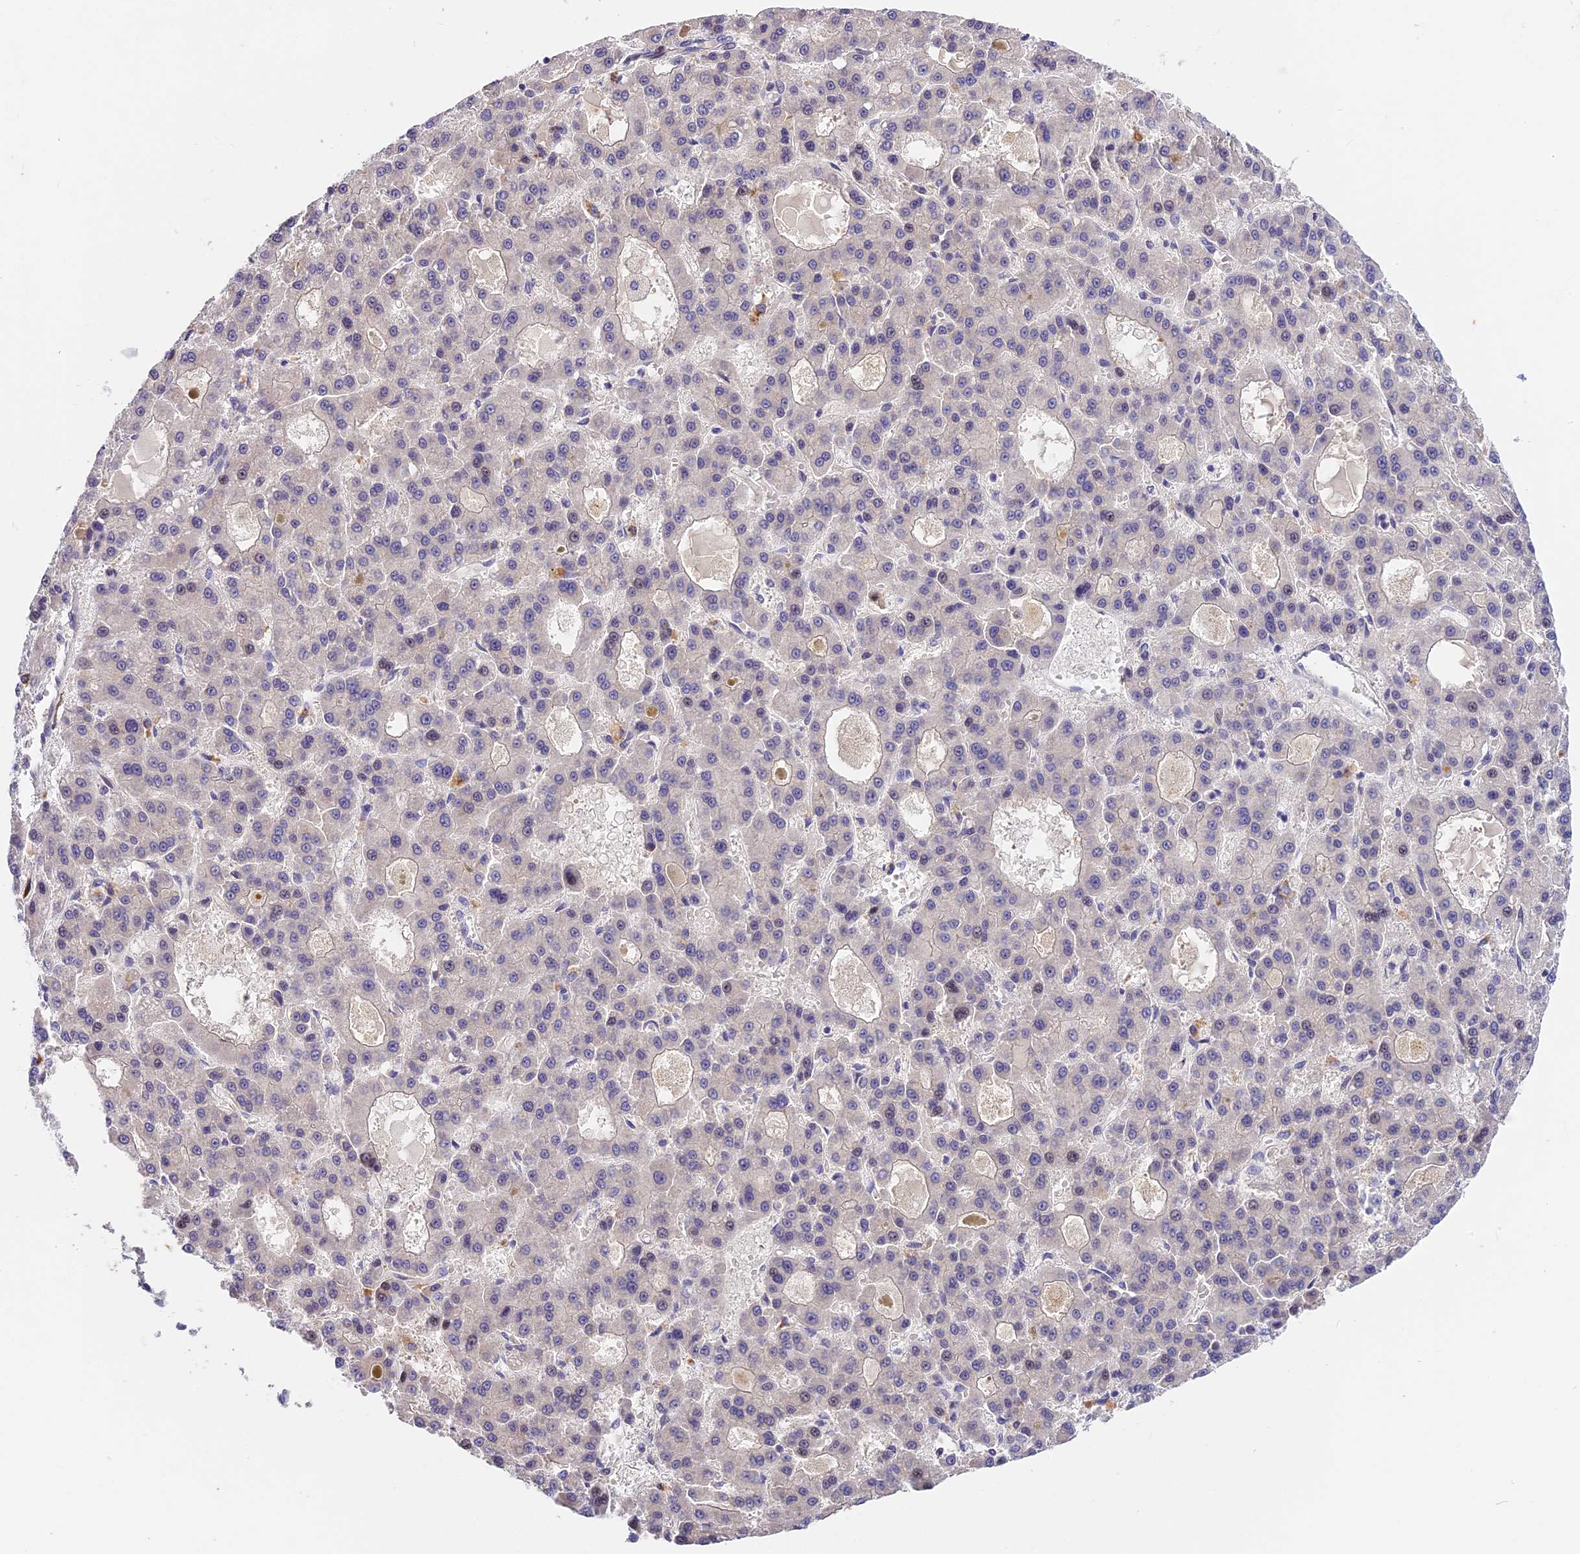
{"staining": {"intensity": "negative", "quantity": "none", "location": "none"}, "tissue": "liver cancer", "cell_type": "Tumor cells", "image_type": "cancer", "snomed": [{"axis": "morphology", "description": "Carcinoma, Hepatocellular, NOS"}, {"axis": "topography", "description": "Liver"}], "caption": "Tumor cells show no significant protein expression in liver cancer (hepatocellular carcinoma). (DAB IHC with hematoxylin counter stain).", "gene": "BSCL2", "patient": {"sex": "male", "age": 70}}